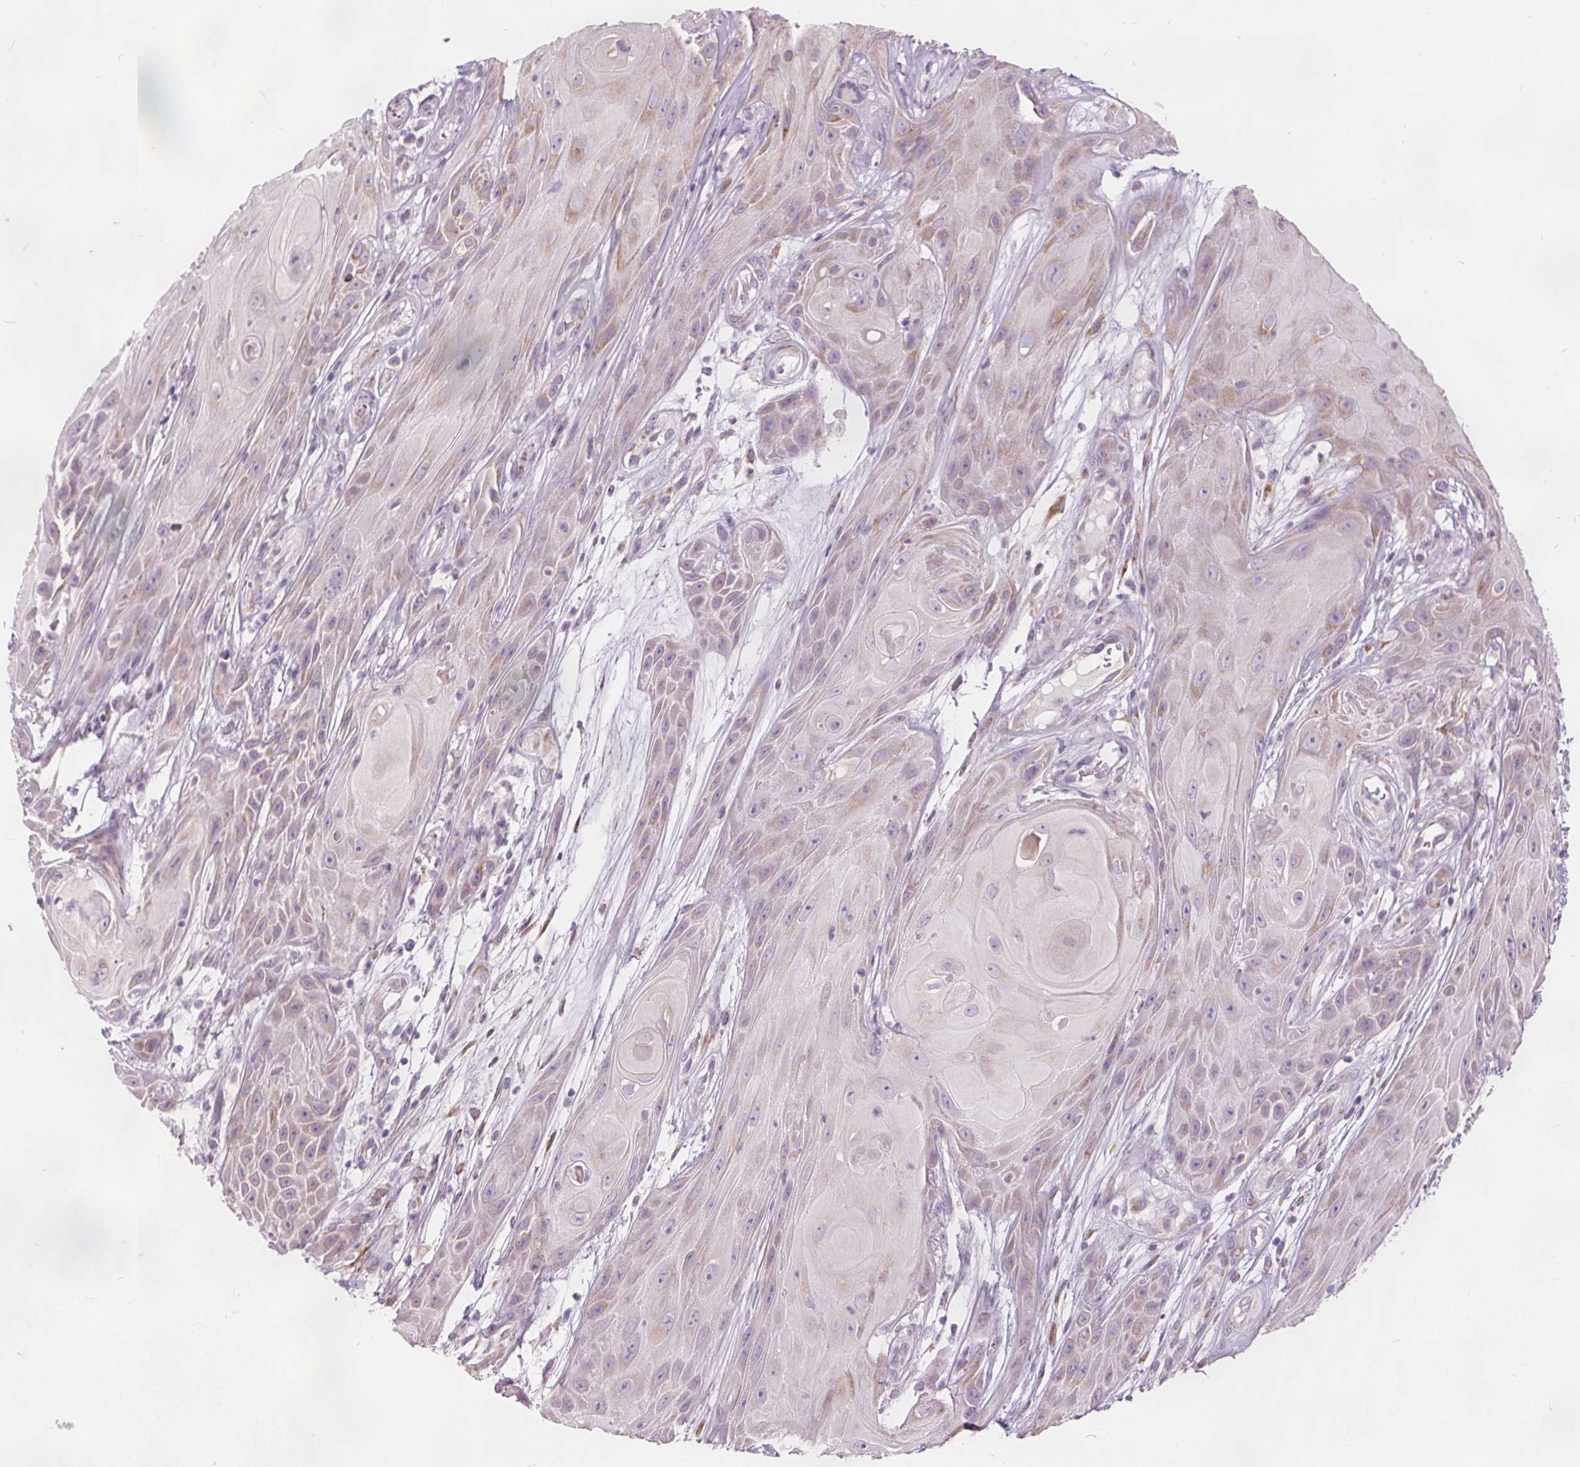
{"staining": {"intensity": "weak", "quantity": "<25%", "location": "cytoplasmic/membranous"}, "tissue": "skin cancer", "cell_type": "Tumor cells", "image_type": "cancer", "snomed": [{"axis": "morphology", "description": "Squamous cell carcinoma, NOS"}, {"axis": "topography", "description": "Skin"}], "caption": "Skin cancer was stained to show a protein in brown. There is no significant expression in tumor cells.", "gene": "ACOX2", "patient": {"sex": "male", "age": 62}}